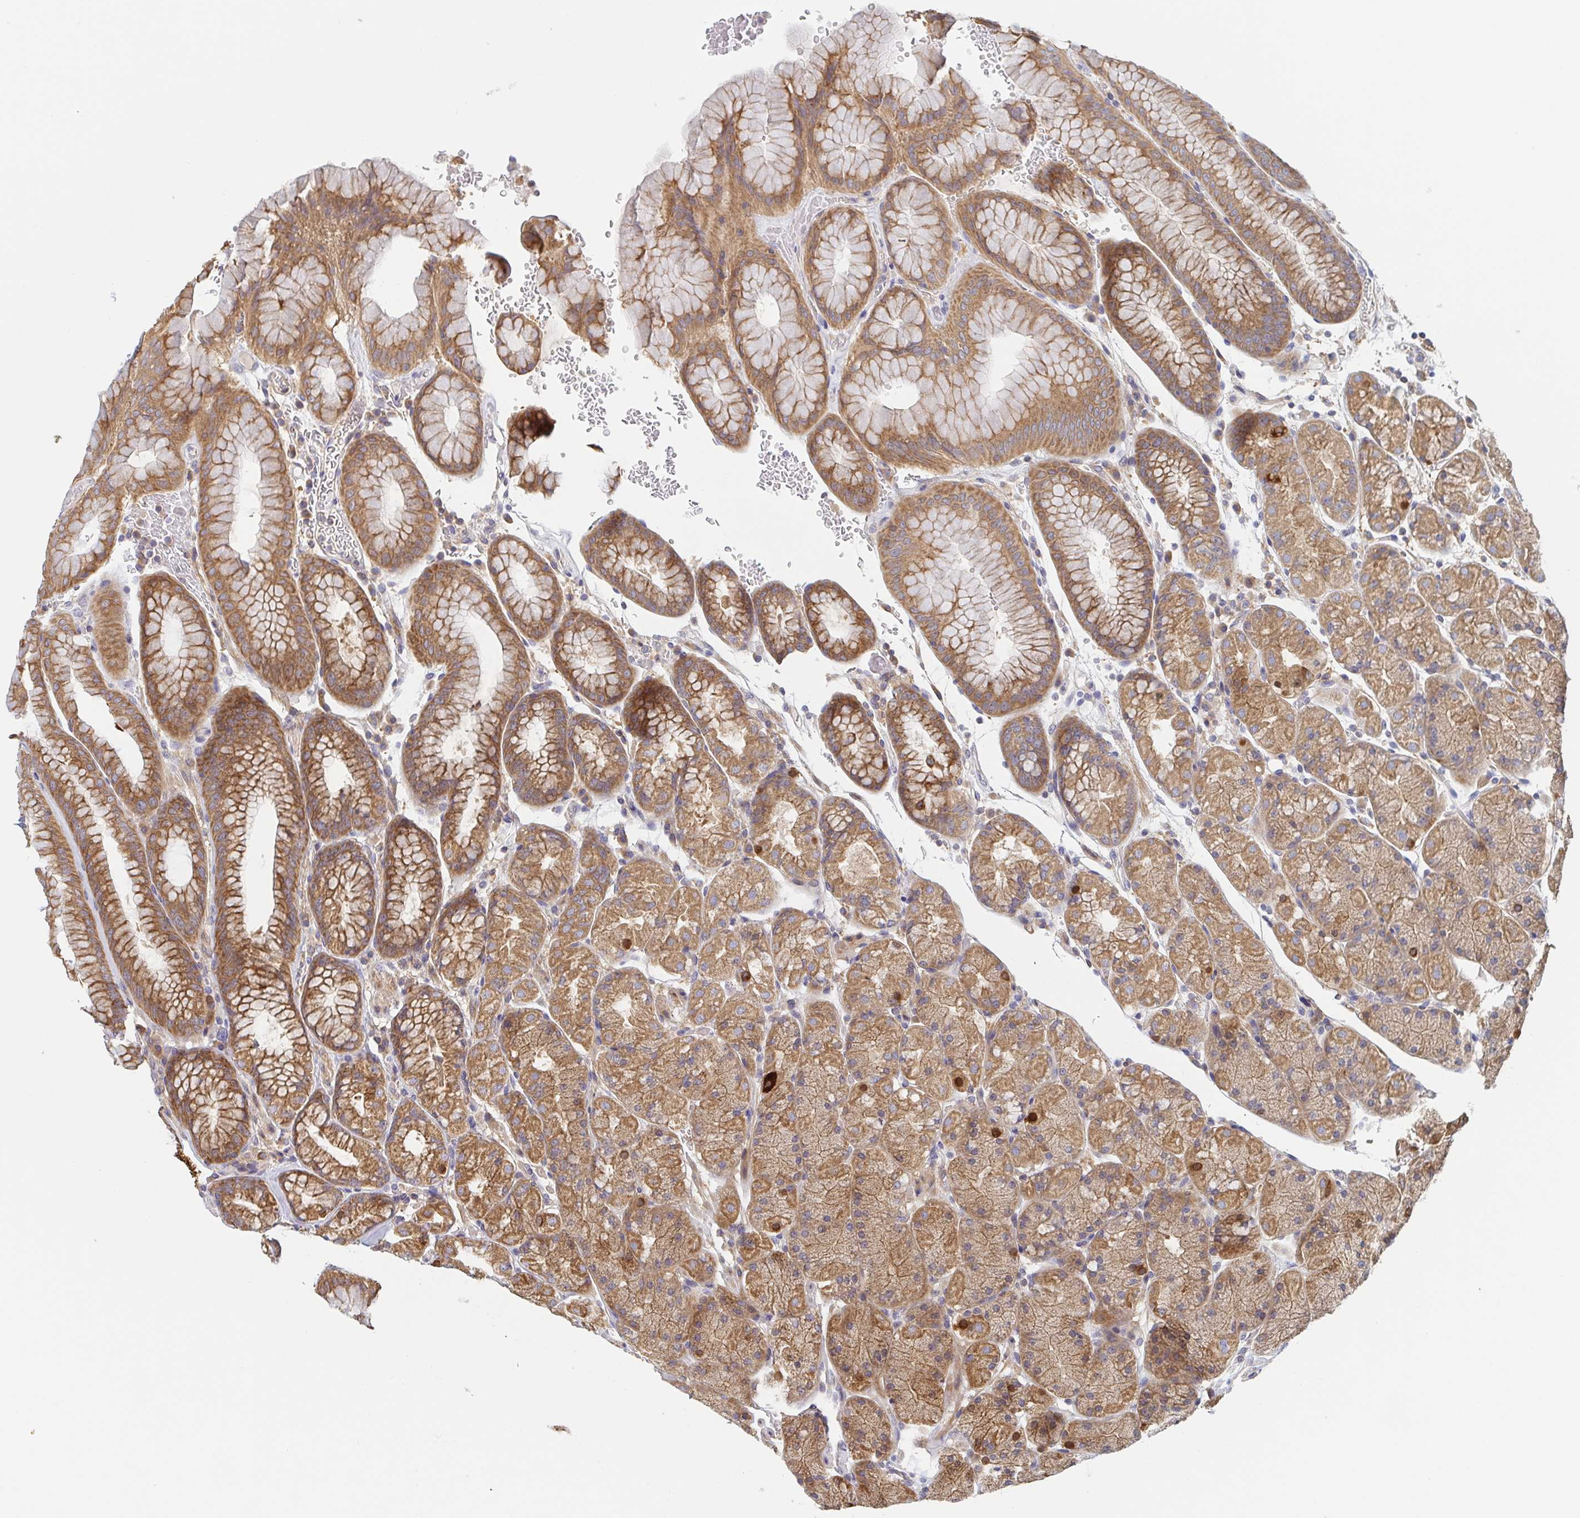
{"staining": {"intensity": "moderate", "quantity": ">75%", "location": "cytoplasmic/membranous"}, "tissue": "stomach", "cell_type": "Glandular cells", "image_type": "normal", "snomed": [{"axis": "morphology", "description": "Normal tissue, NOS"}, {"axis": "topography", "description": "Stomach, upper"}, {"axis": "topography", "description": "Stomach"}], "caption": "Stomach was stained to show a protein in brown. There is medium levels of moderate cytoplasmic/membranous expression in about >75% of glandular cells. Using DAB (3,3'-diaminobenzidine) (brown) and hematoxylin (blue) stains, captured at high magnification using brightfield microscopy.", "gene": "TUFT1", "patient": {"sex": "male", "age": 76}}